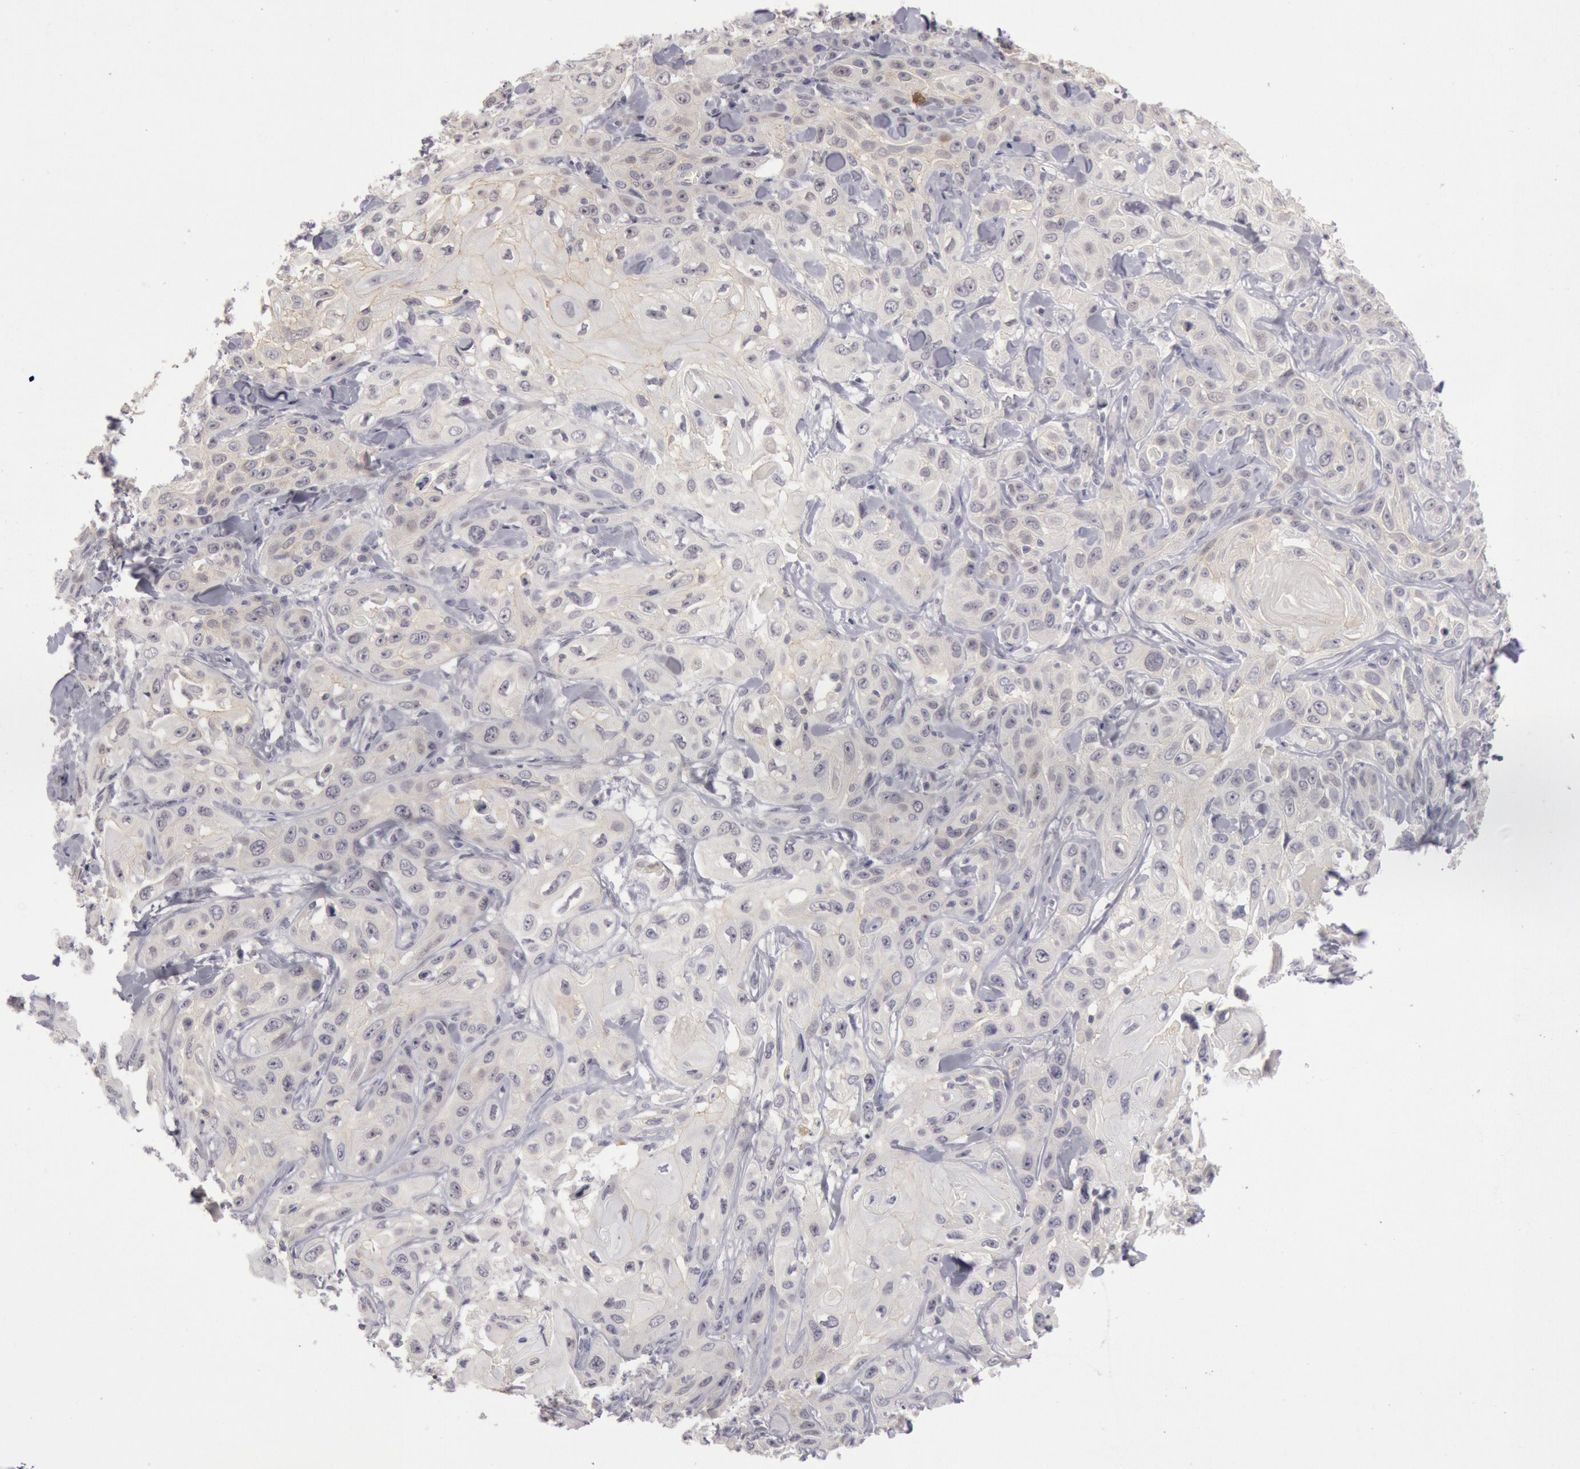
{"staining": {"intensity": "negative", "quantity": "none", "location": "none"}, "tissue": "skin cancer", "cell_type": "Tumor cells", "image_type": "cancer", "snomed": [{"axis": "morphology", "description": "Squamous cell carcinoma, NOS"}, {"axis": "topography", "description": "Skin"}], "caption": "Immunohistochemistry (IHC) photomicrograph of neoplastic tissue: human squamous cell carcinoma (skin) stained with DAB (3,3'-diaminobenzidine) displays no significant protein staining in tumor cells. The staining was performed using DAB (3,3'-diaminobenzidine) to visualize the protein expression in brown, while the nuclei were stained in blue with hematoxylin (Magnification: 20x).", "gene": "JOSD1", "patient": {"sex": "male", "age": 84}}